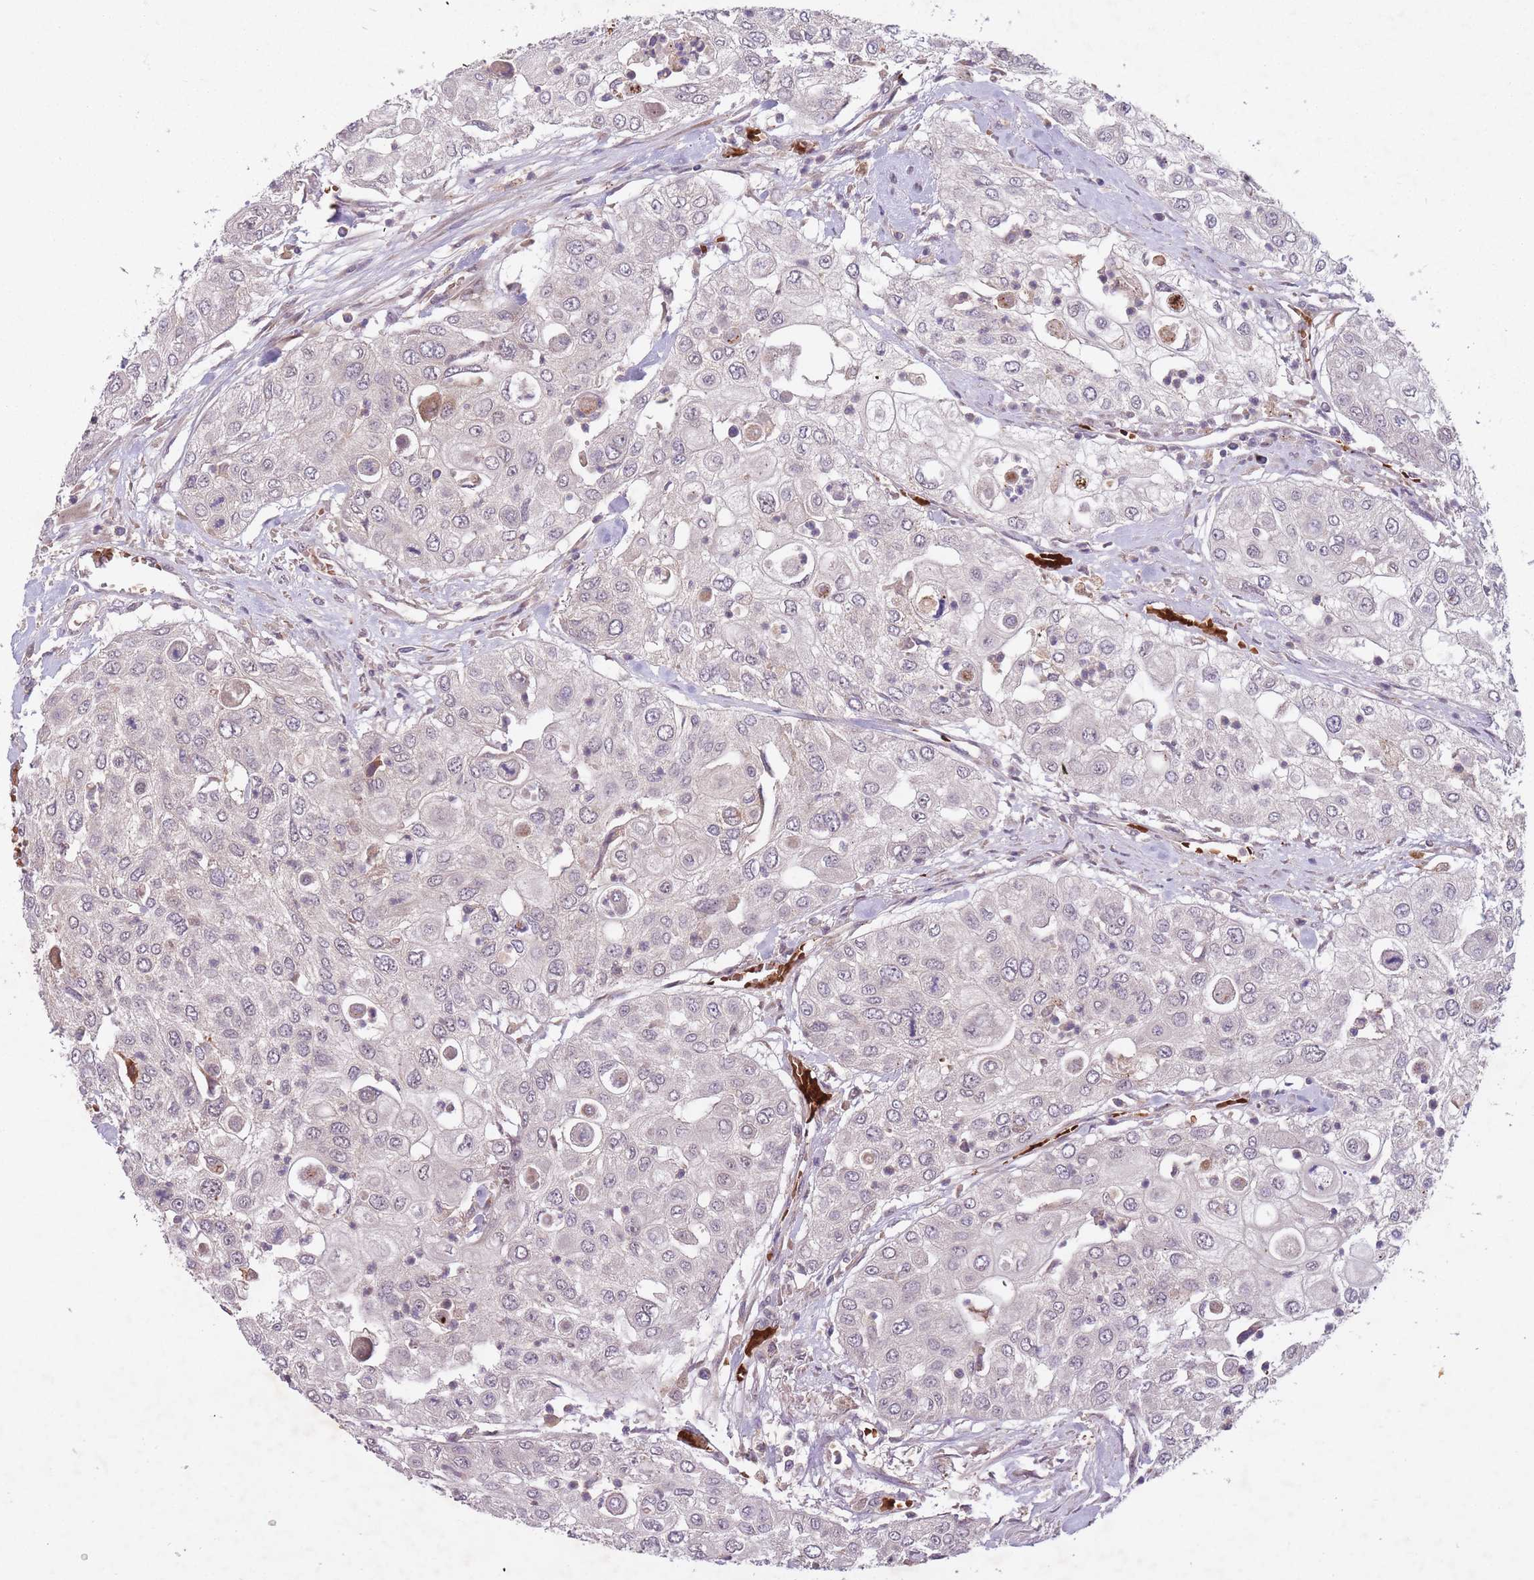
{"staining": {"intensity": "negative", "quantity": "none", "location": "none"}, "tissue": "urothelial cancer", "cell_type": "Tumor cells", "image_type": "cancer", "snomed": [{"axis": "morphology", "description": "Urothelial carcinoma, High grade"}, {"axis": "topography", "description": "Urinary bladder"}], "caption": "Protein analysis of urothelial carcinoma (high-grade) reveals no significant positivity in tumor cells. Brightfield microscopy of immunohistochemistry (IHC) stained with DAB (3,3'-diaminobenzidine) (brown) and hematoxylin (blue), captured at high magnification.", "gene": "SECTM1", "patient": {"sex": "female", "age": 79}}